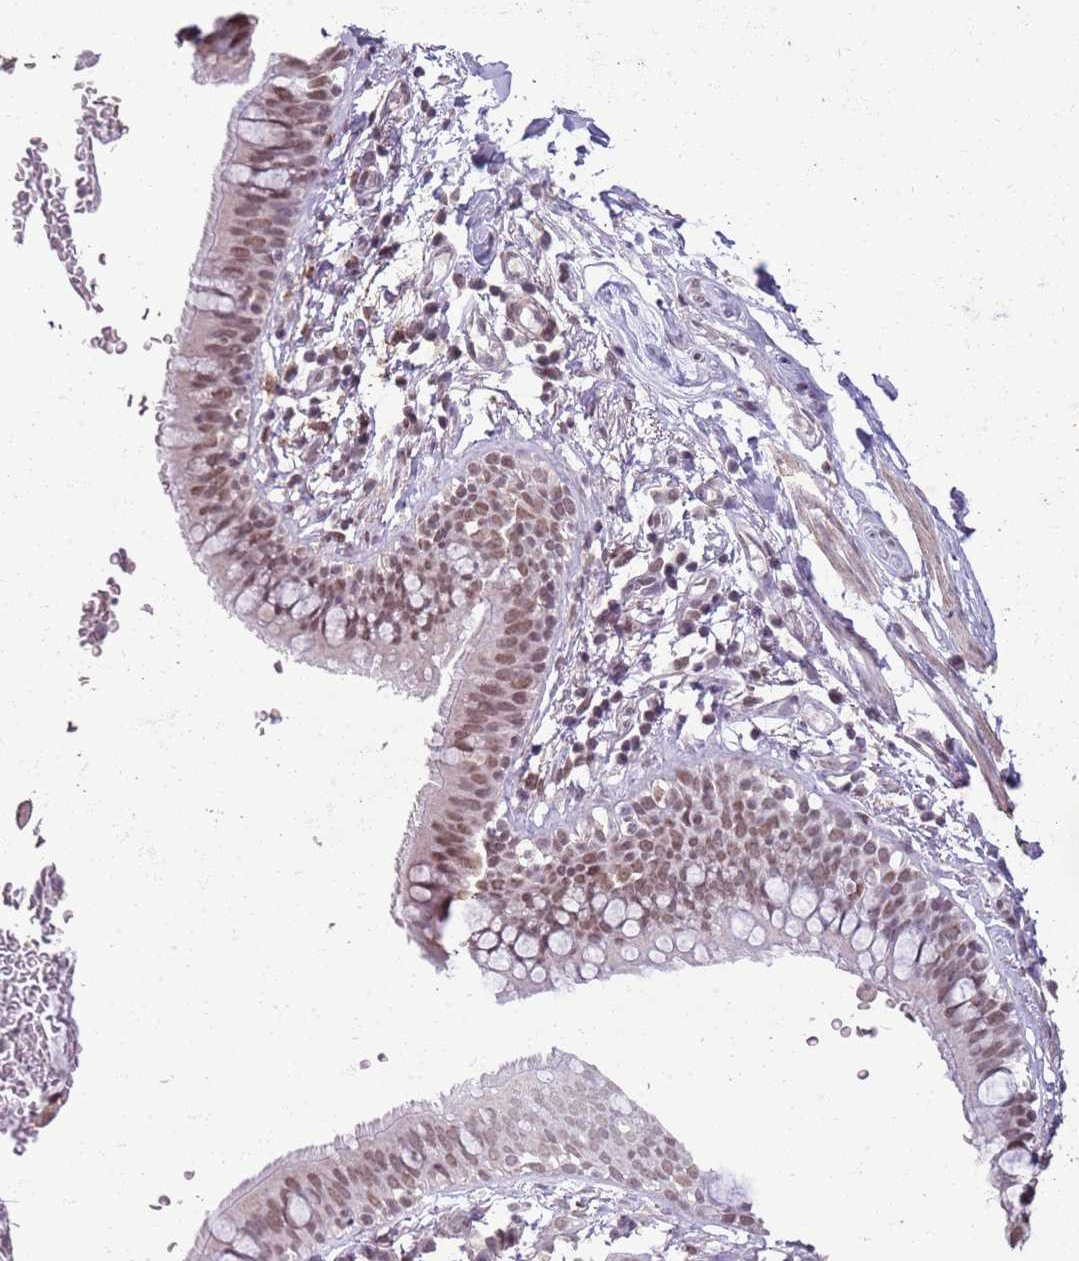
{"staining": {"intensity": "moderate", "quantity": ">75%", "location": "nuclear"}, "tissue": "bronchus", "cell_type": "Respiratory epithelial cells", "image_type": "normal", "snomed": [{"axis": "morphology", "description": "Normal tissue, NOS"}, {"axis": "topography", "description": "Cartilage tissue"}, {"axis": "topography", "description": "Bronchus"}], "caption": "The immunohistochemical stain highlights moderate nuclear positivity in respiratory epithelial cells of normal bronchus. (Stains: DAB (3,3'-diaminobenzidine) in brown, nuclei in blue, Microscopy: brightfield microscopy at high magnification).", "gene": "ARL14EP", "patient": {"sex": "female", "age": 36}}